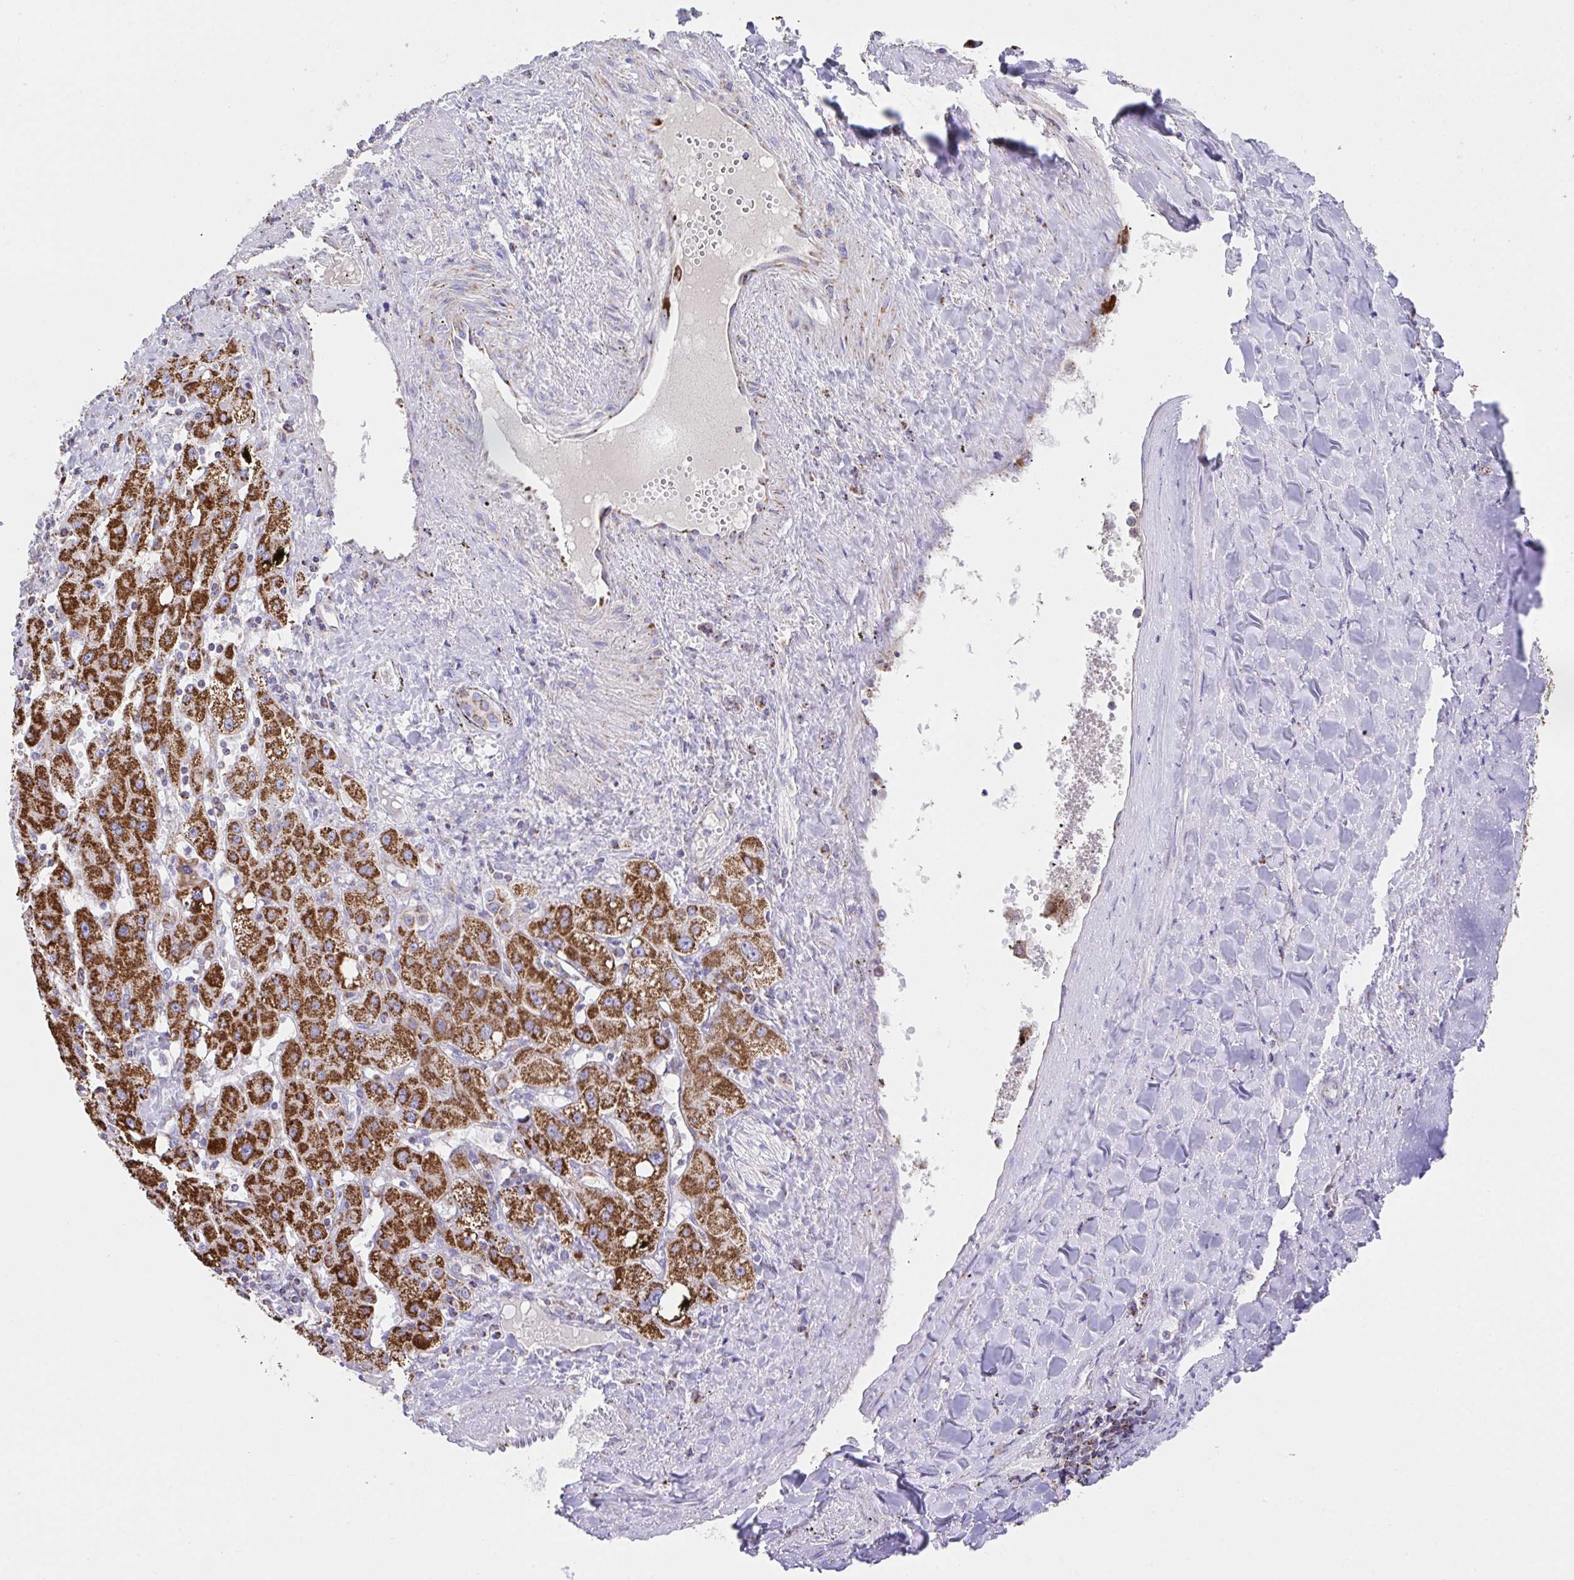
{"staining": {"intensity": "strong", "quantity": ">75%", "location": "cytoplasmic/membranous"}, "tissue": "liver cancer", "cell_type": "Tumor cells", "image_type": "cancer", "snomed": [{"axis": "morphology", "description": "Carcinoma, Hepatocellular, NOS"}, {"axis": "topography", "description": "Liver"}], "caption": "Liver hepatocellular carcinoma tissue reveals strong cytoplasmic/membranous positivity in about >75% of tumor cells, visualized by immunohistochemistry.", "gene": "PCMTD2", "patient": {"sex": "male", "age": 72}}